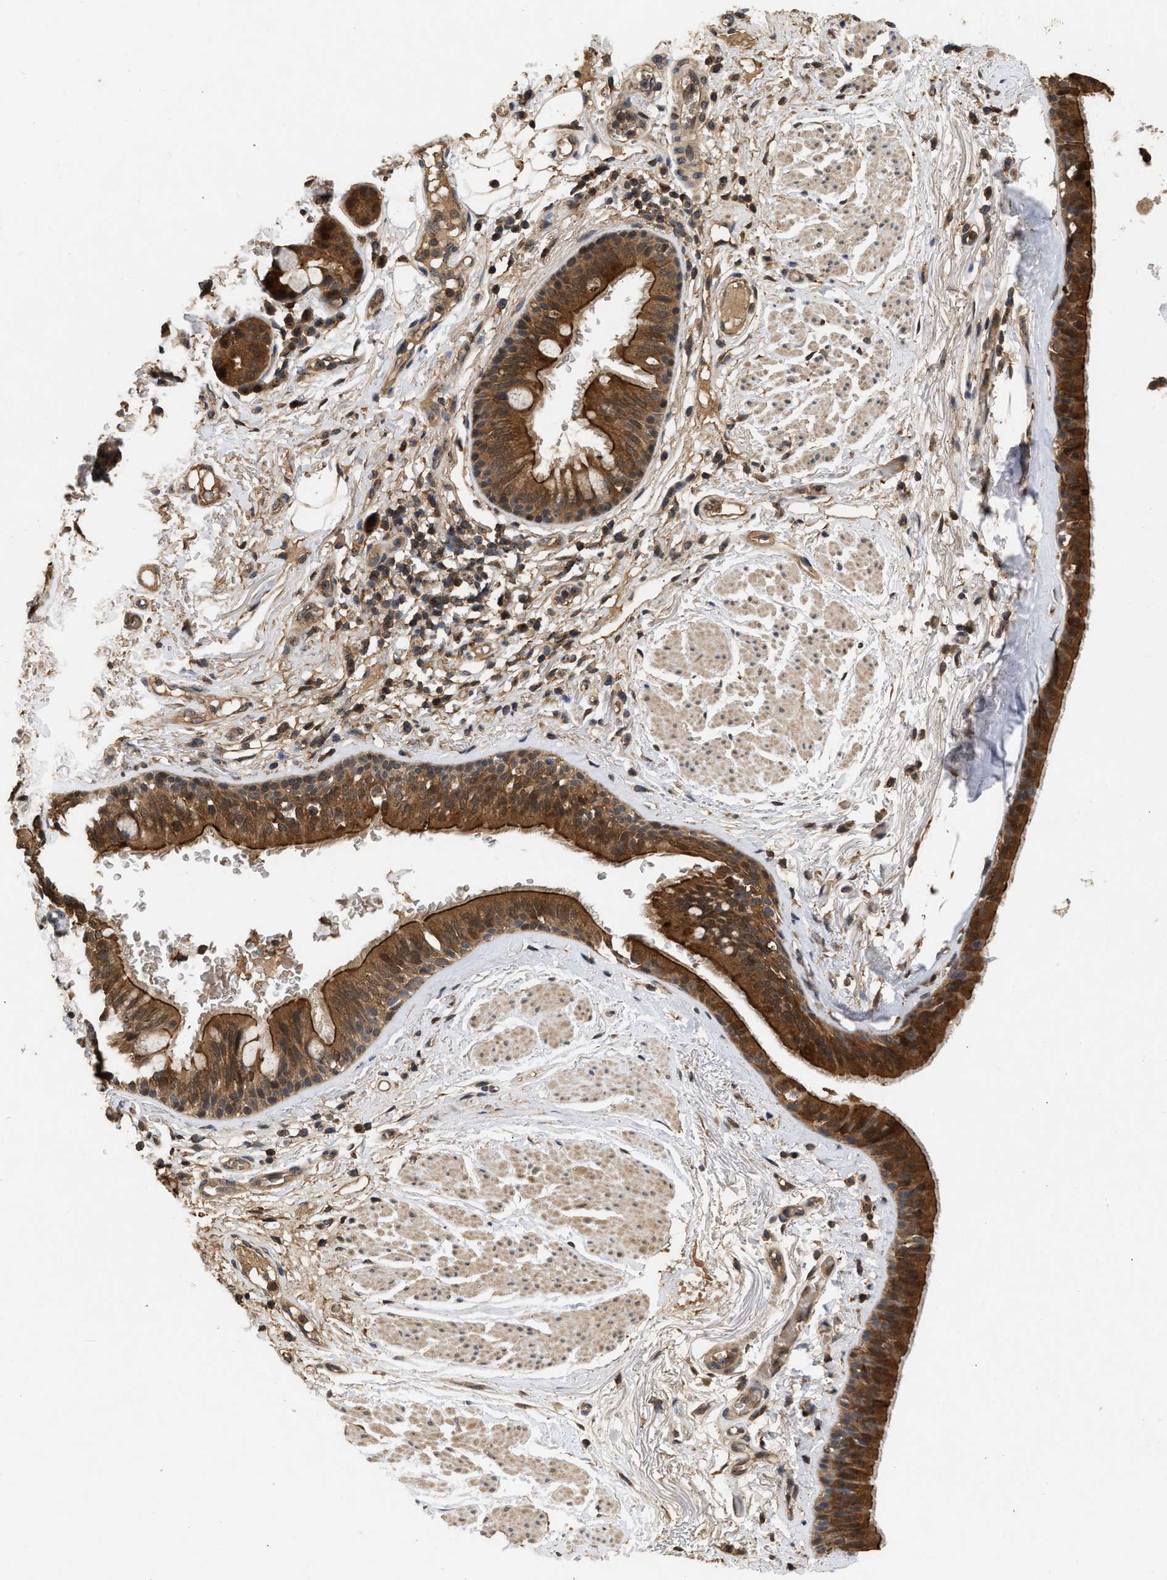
{"staining": {"intensity": "strong", "quantity": ">75%", "location": "cytoplasmic/membranous,nuclear"}, "tissue": "bronchus", "cell_type": "Respiratory epithelial cells", "image_type": "normal", "snomed": [{"axis": "morphology", "description": "Normal tissue, NOS"}, {"axis": "topography", "description": "Cartilage tissue"}], "caption": "Respiratory epithelial cells show high levels of strong cytoplasmic/membranous,nuclear staining in approximately >75% of cells in normal human bronchus. Immunohistochemistry (ihc) stains the protein of interest in brown and the nuclei are stained blue.", "gene": "FITM1", "patient": {"sex": "female", "age": 63}}